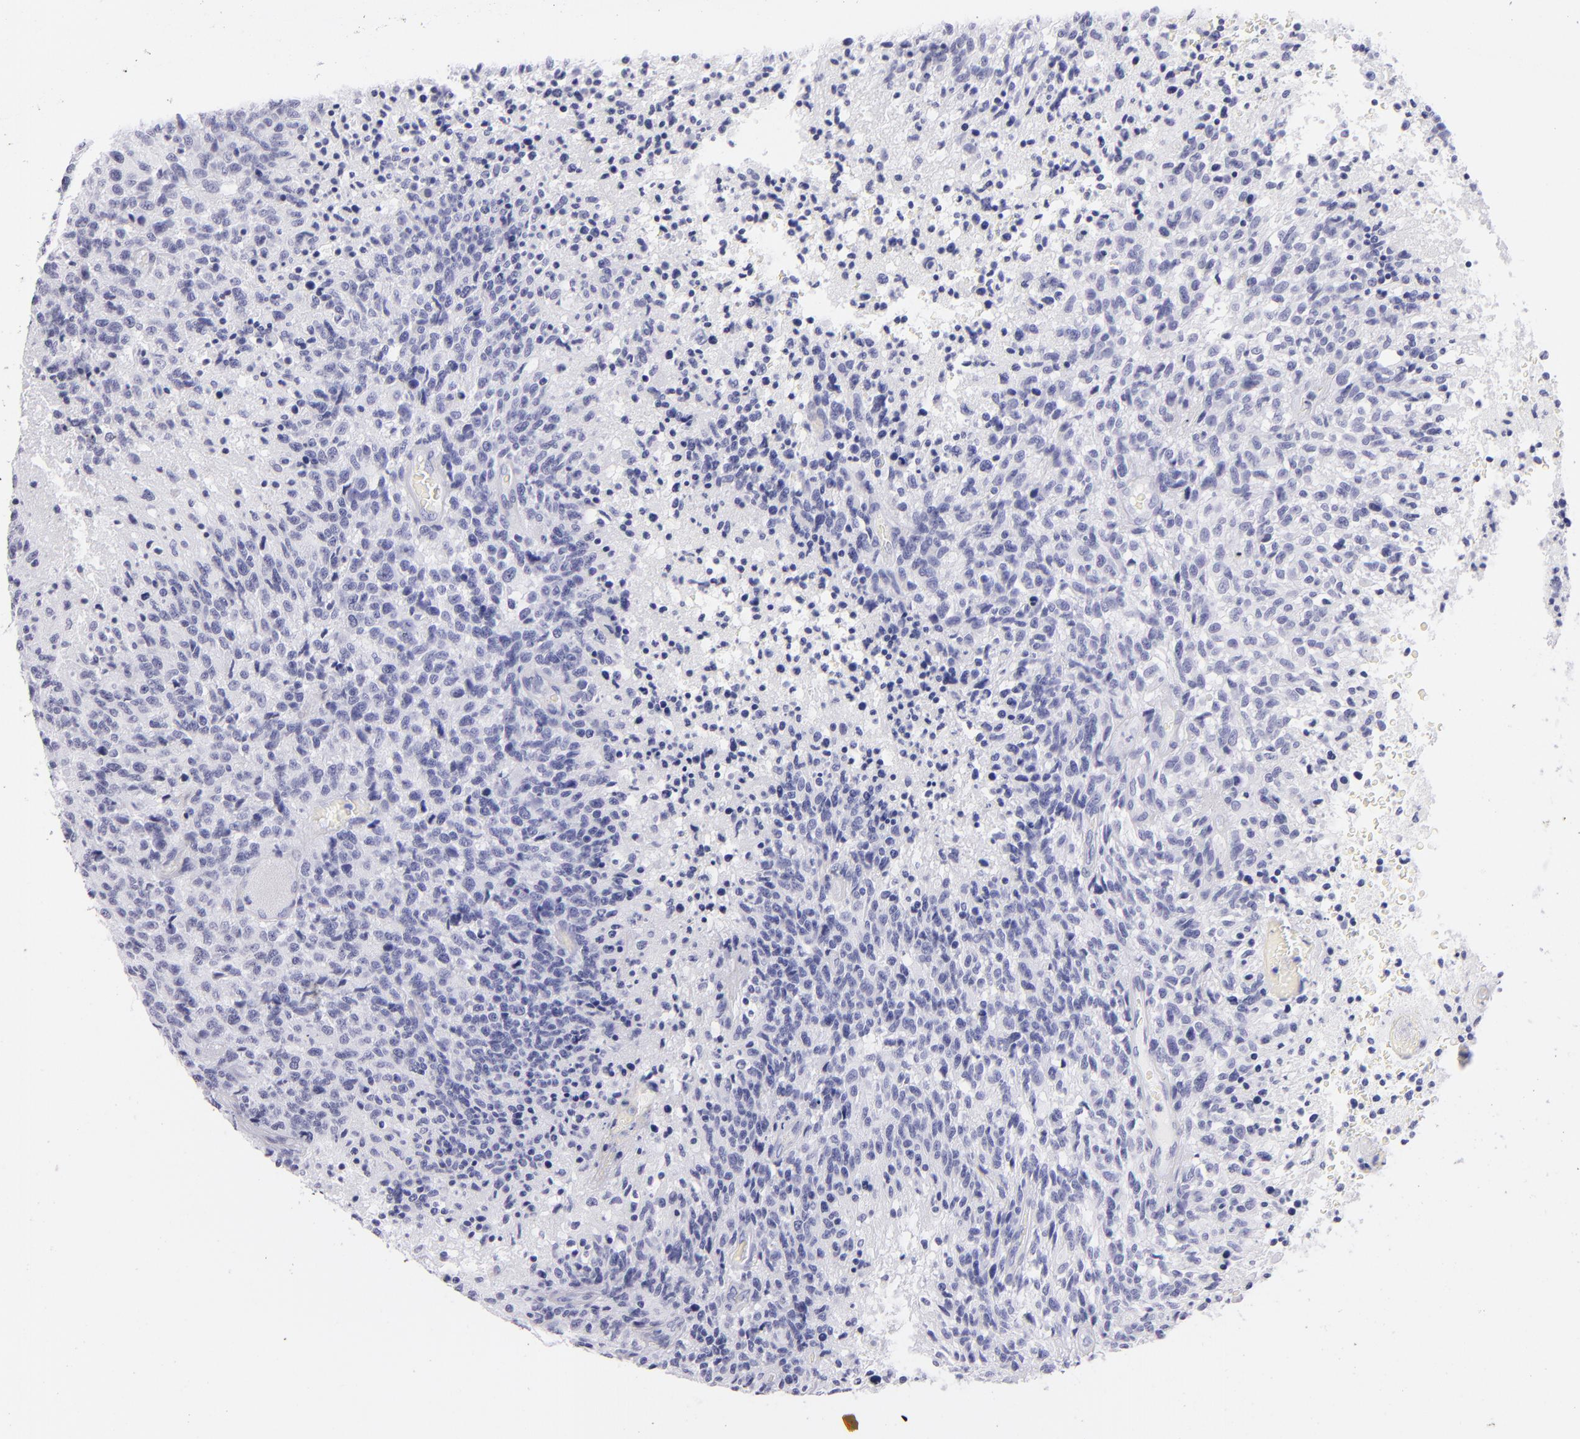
{"staining": {"intensity": "negative", "quantity": "none", "location": "none"}, "tissue": "glioma", "cell_type": "Tumor cells", "image_type": "cancer", "snomed": [{"axis": "morphology", "description": "Glioma, malignant, High grade"}, {"axis": "topography", "description": "Brain"}], "caption": "IHC image of human malignant high-grade glioma stained for a protein (brown), which demonstrates no positivity in tumor cells.", "gene": "PRPH", "patient": {"sex": "male", "age": 36}}